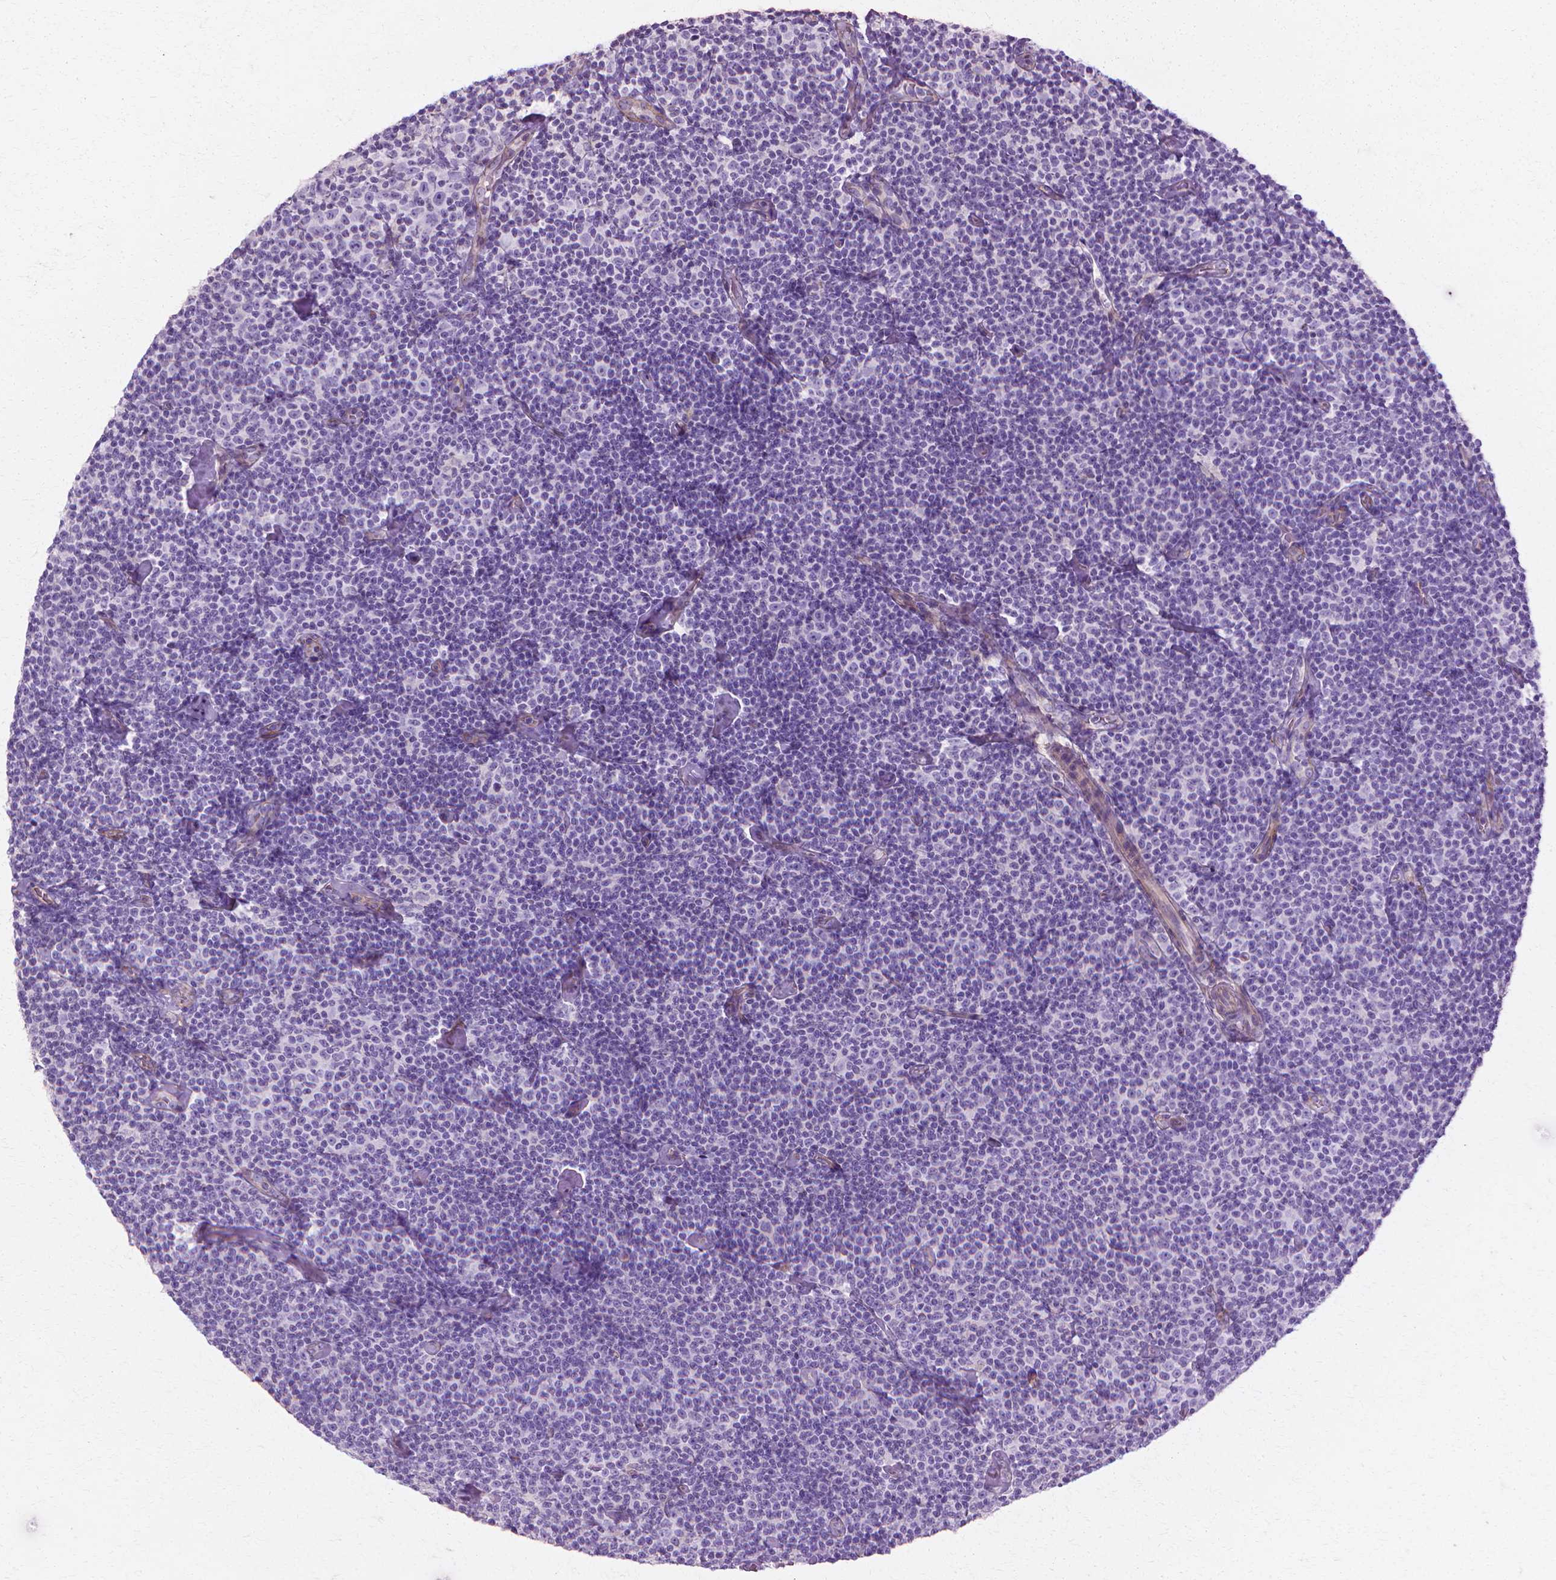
{"staining": {"intensity": "negative", "quantity": "none", "location": "none"}, "tissue": "lymphoma", "cell_type": "Tumor cells", "image_type": "cancer", "snomed": [{"axis": "morphology", "description": "Malignant lymphoma, non-Hodgkin's type, Low grade"}, {"axis": "topography", "description": "Lymph node"}], "caption": "Tumor cells are negative for protein expression in human low-grade malignant lymphoma, non-Hodgkin's type.", "gene": "CFAP157", "patient": {"sex": "male", "age": 81}}